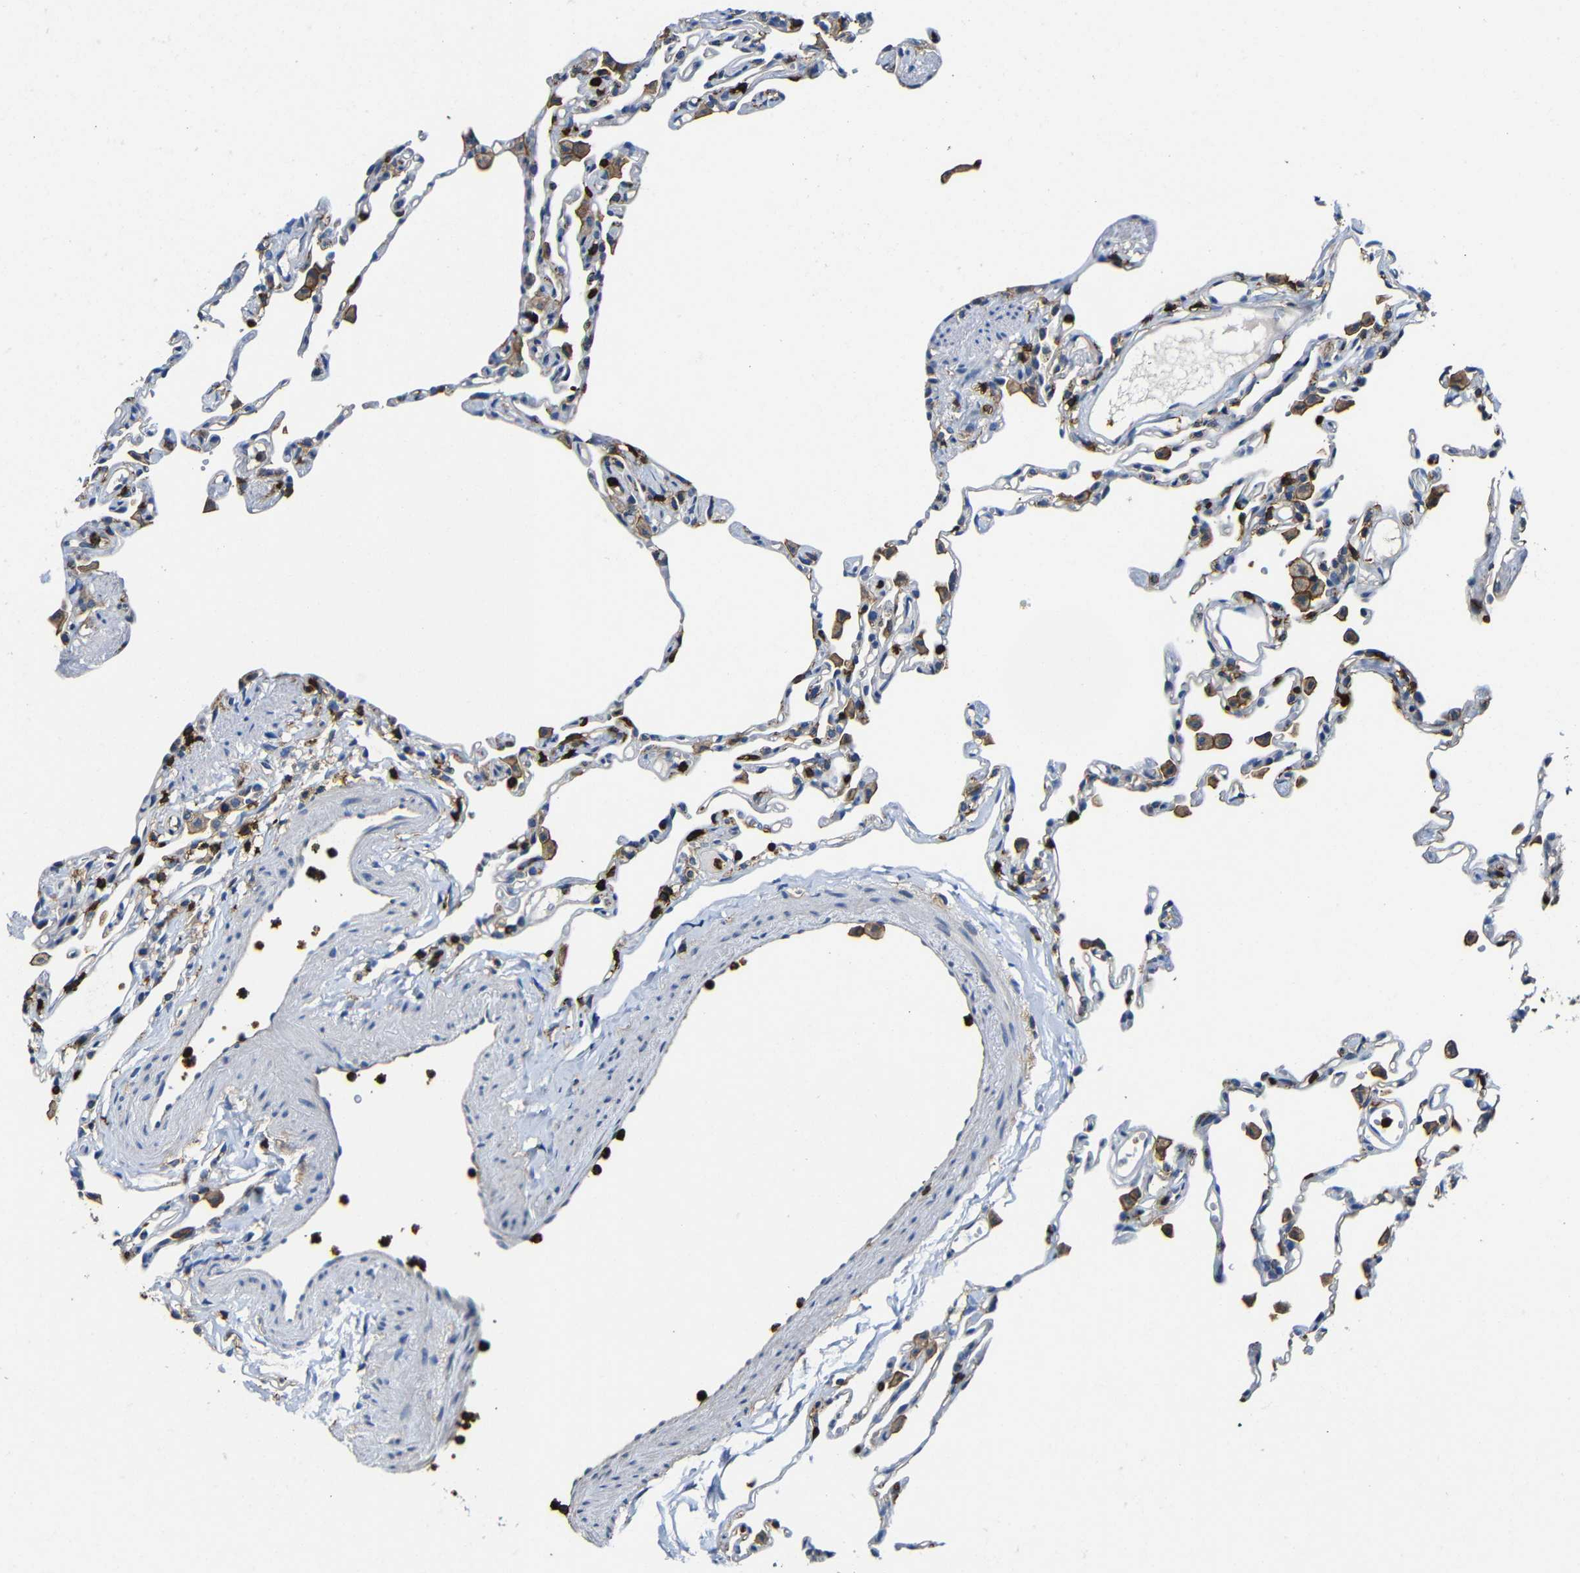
{"staining": {"intensity": "strong", "quantity": "<25%", "location": "cytoplasmic/membranous"}, "tissue": "lung", "cell_type": "Alveolar cells", "image_type": "normal", "snomed": [{"axis": "morphology", "description": "Normal tissue, NOS"}, {"axis": "topography", "description": "Lung"}], "caption": "Strong cytoplasmic/membranous positivity for a protein is seen in approximately <25% of alveolar cells of benign lung using IHC.", "gene": "P2RY12", "patient": {"sex": "female", "age": 49}}